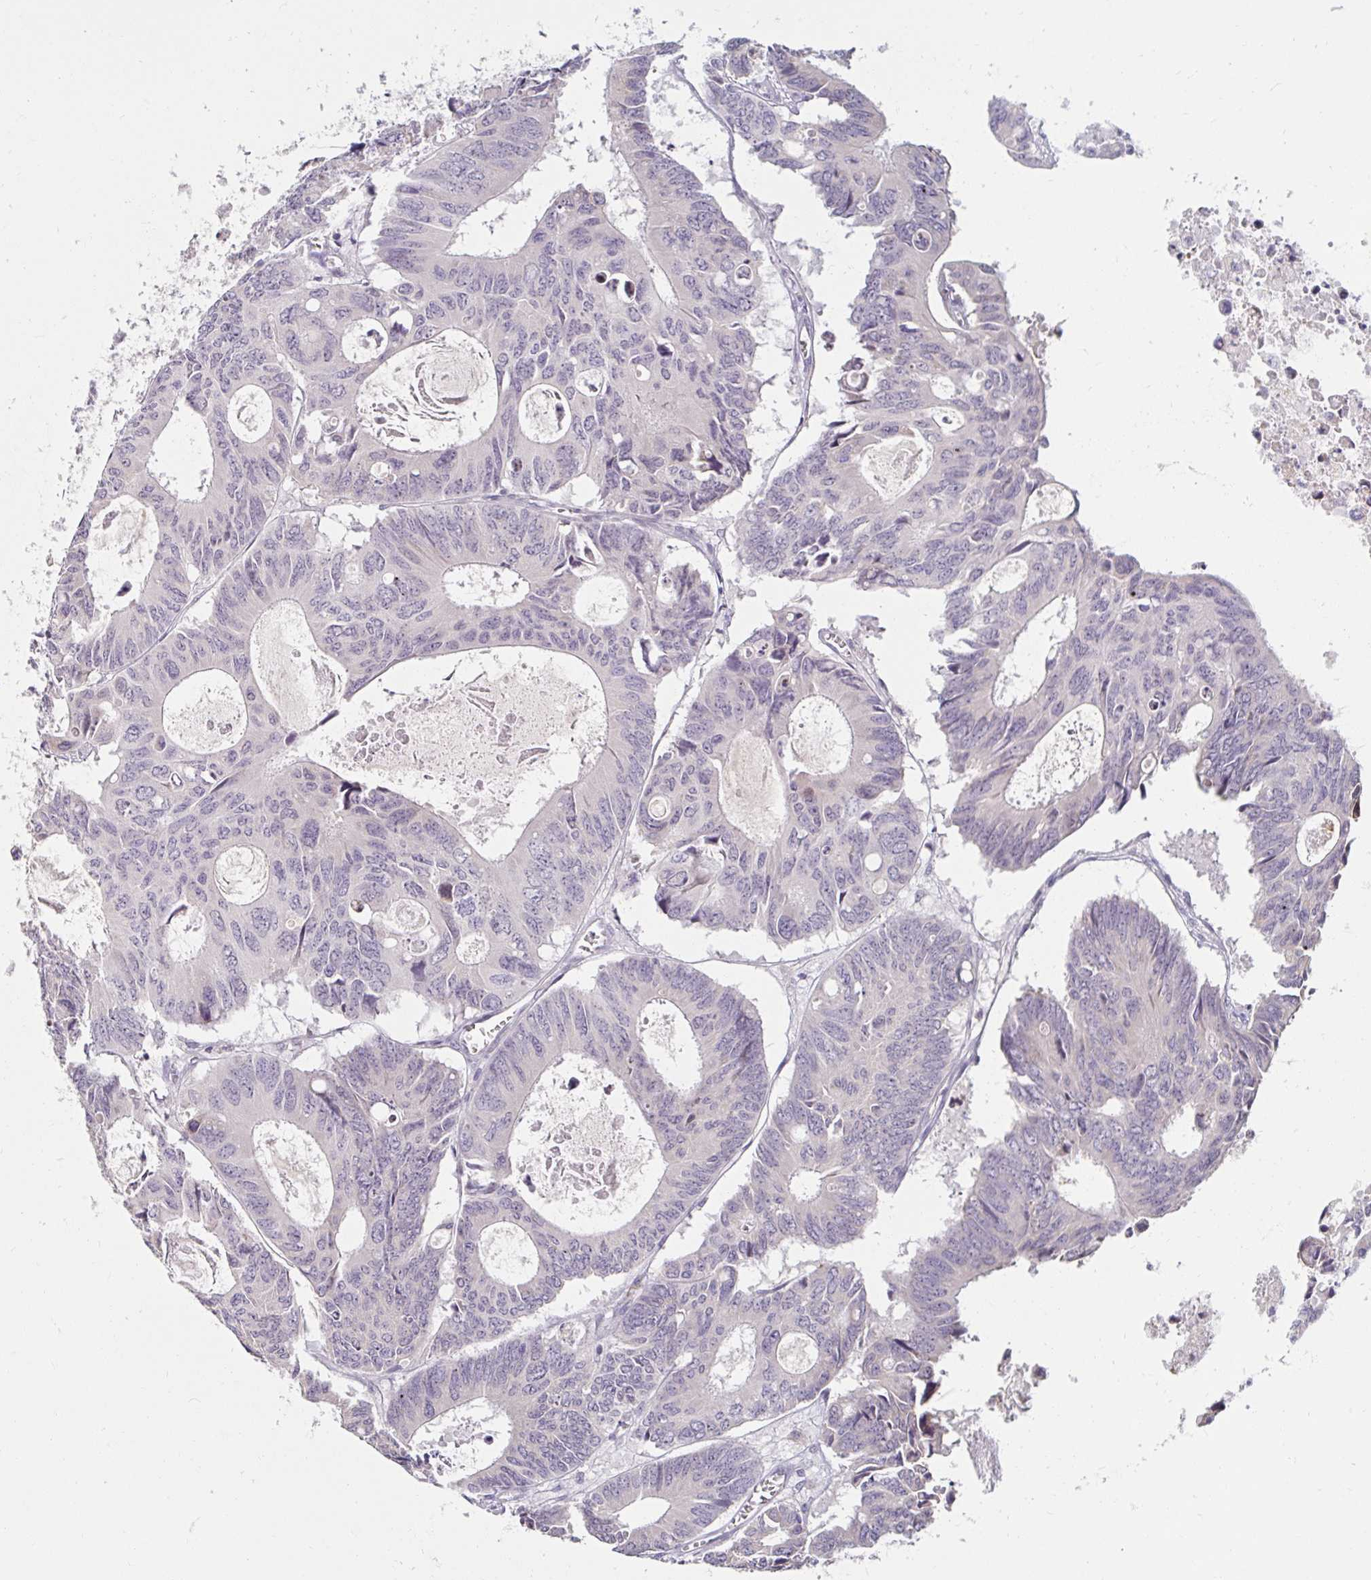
{"staining": {"intensity": "negative", "quantity": "none", "location": "none"}, "tissue": "colorectal cancer", "cell_type": "Tumor cells", "image_type": "cancer", "snomed": [{"axis": "morphology", "description": "Adenocarcinoma, NOS"}, {"axis": "topography", "description": "Rectum"}], "caption": "A histopathology image of human colorectal cancer (adenocarcinoma) is negative for staining in tumor cells. Brightfield microscopy of immunohistochemistry (IHC) stained with DAB (3,3'-diaminobenzidine) (brown) and hematoxylin (blue), captured at high magnification.", "gene": "DDN", "patient": {"sex": "male", "age": 76}}